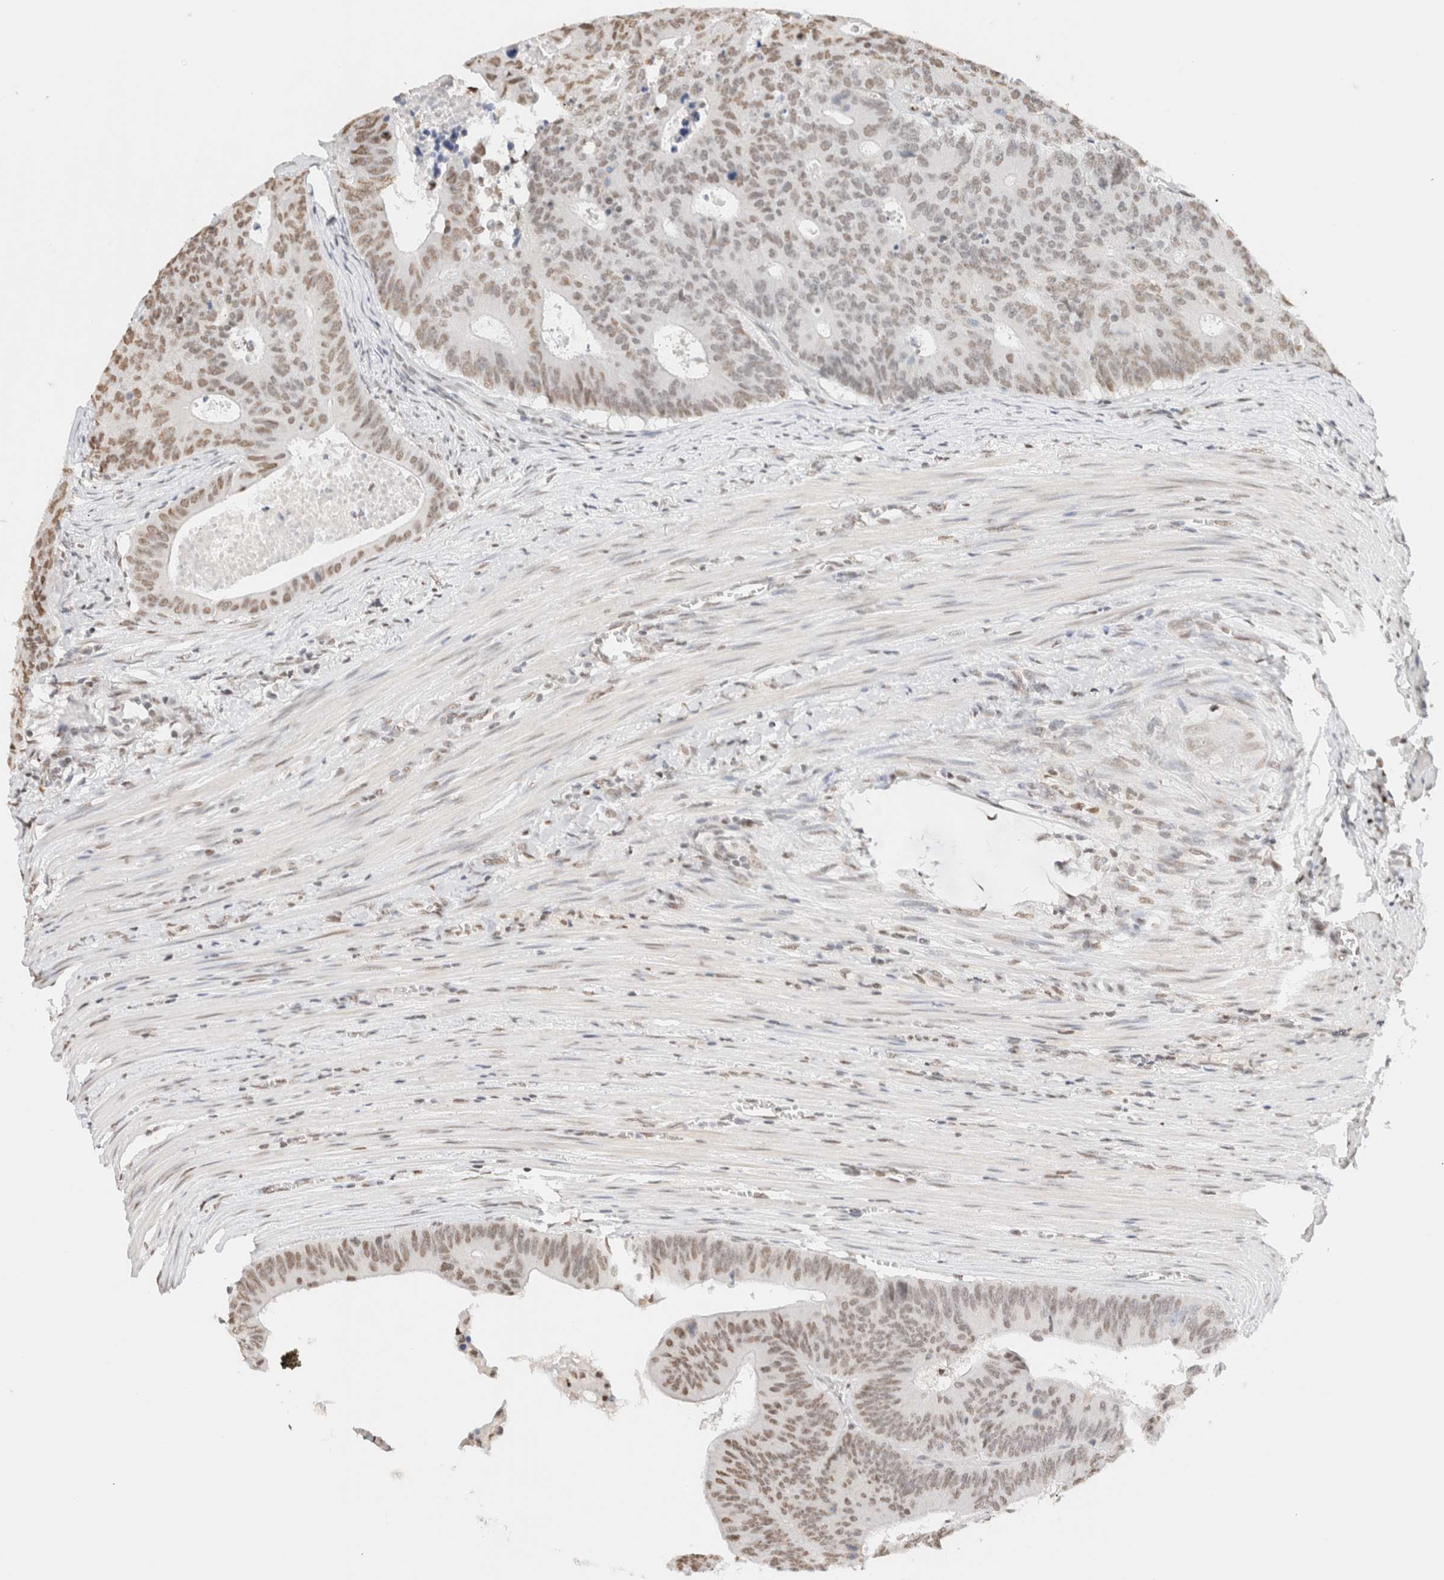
{"staining": {"intensity": "moderate", "quantity": "<25%", "location": "nuclear"}, "tissue": "colorectal cancer", "cell_type": "Tumor cells", "image_type": "cancer", "snomed": [{"axis": "morphology", "description": "Adenocarcinoma, NOS"}, {"axis": "topography", "description": "Colon"}], "caption": "IHC staining of adenocarcinoma (colorectal), which shows low levels of moderate nuclear staining in approximately <25% of tumor cells indicating moderate nuclear protein staining. The staining was performed using DAB (brown) for protein detection and nuclei were counterstained in hematoxylin (blue).", "gene": "SUPT3H", "patient": {"sex": "male", "age": 87}}